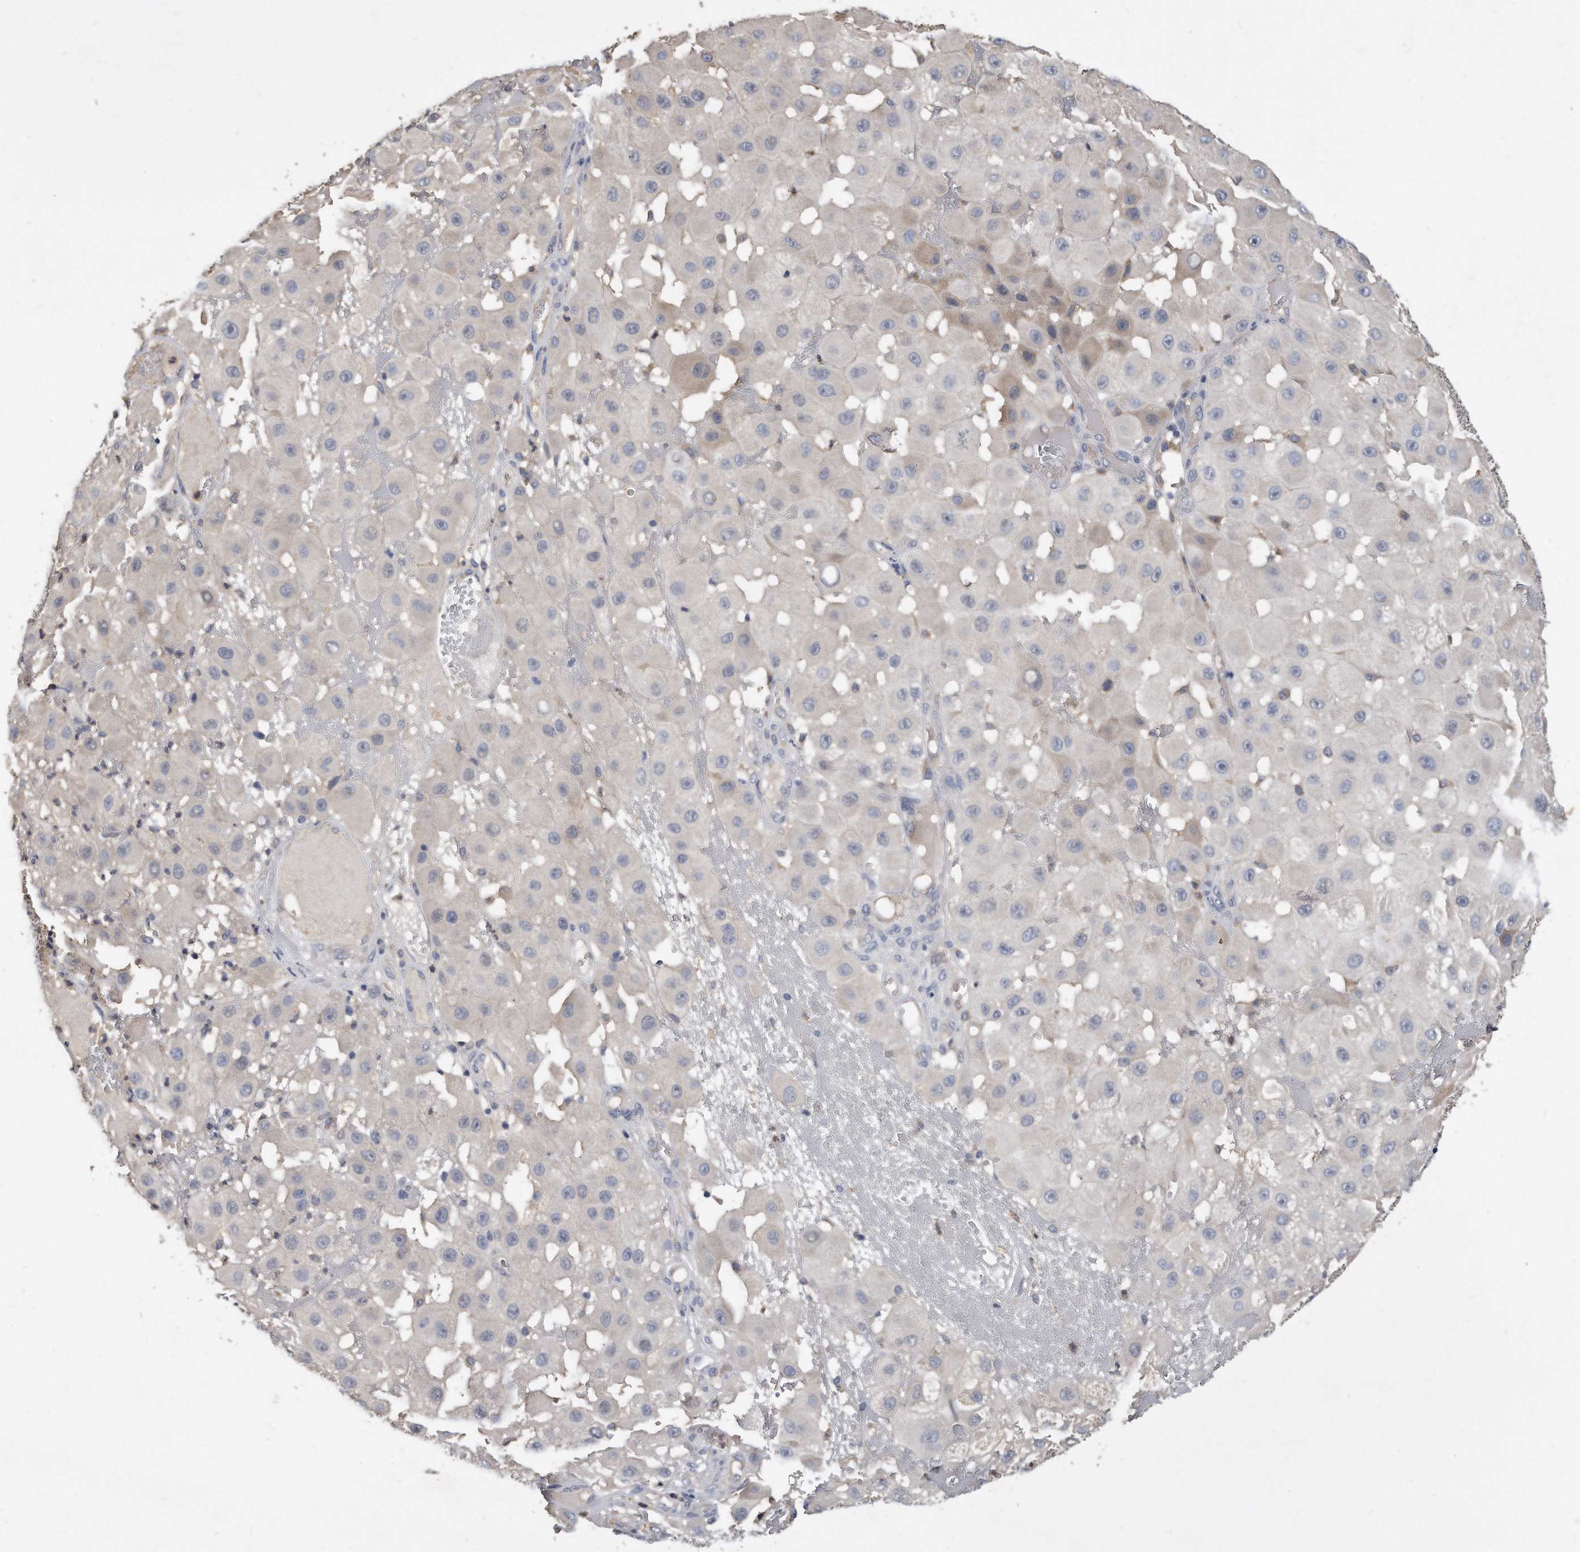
{"staining": {"intensity": "negative", "quantity": "none", "location": "none"}, "tissue": "melanoma", "cell_type": "Tumor cells", "image_type": "cancer", "snomed": [{"axis": "morphology", "description": "Malignant melanoma, NOS"}, {"axis": "topography", "description": "Skin"}], "caption": "This micrograph is of melanoma stained with immunohistochemistry (IHC) to label a protein in brown with the nuclei are counter-stained blue. There is no expression in tumor cells.", "gene": "HOMER3", "patient": {"sex": "female", "age": 81}}